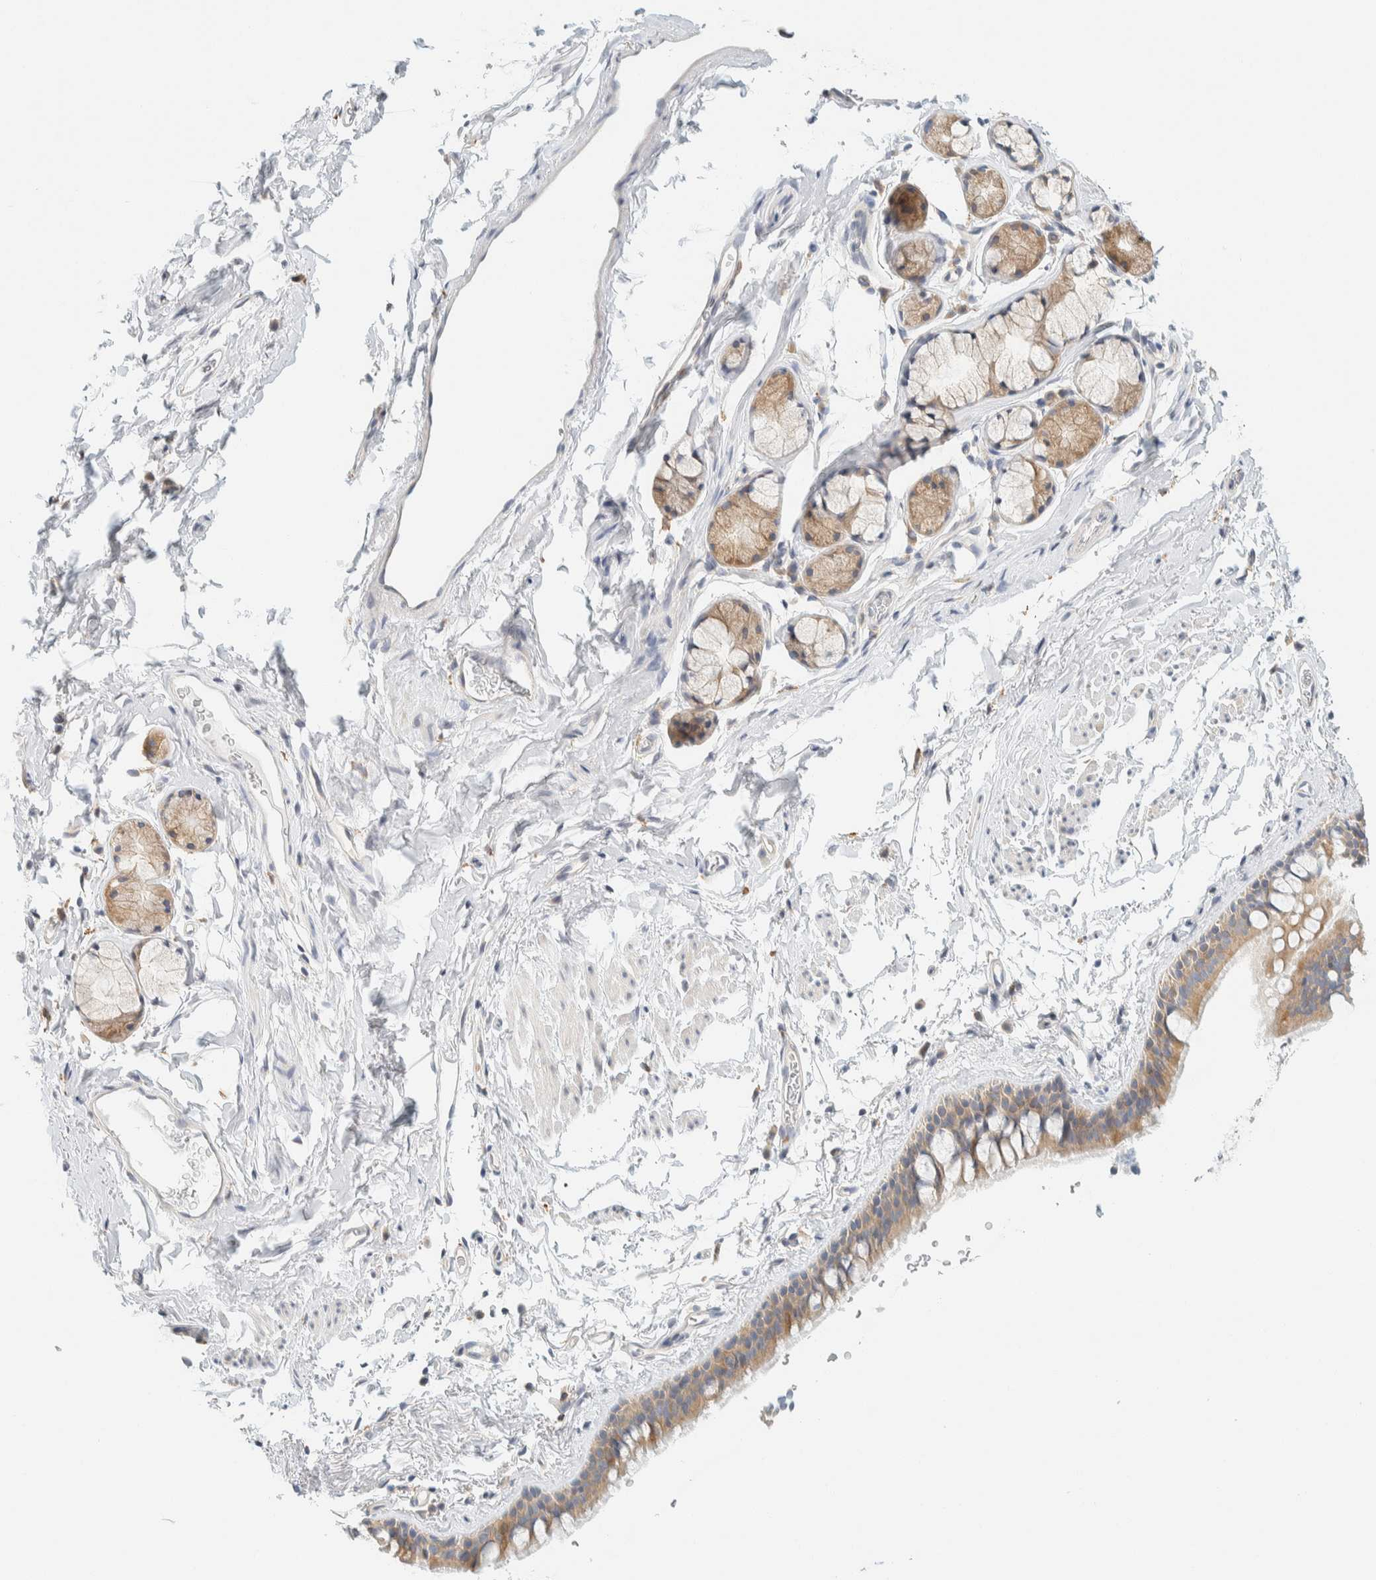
{"staining": {"intensity": "moderate", "quantity": ">75%", "location": "cytoplasmic/membranous"}, "tissue": "bronchus", "cell_type": "Respiratory epithelial cells", "image_type": "normal", "snomed": [{"axis": "morphology", "description": "Normal tissue, NOS"}, {"axis": "topography", "description": "Cartilage tissue"}, {"axis": "topography", "description": "Bronchus"}, {"axis": "topography", "description": "Lung"}], "caption": "The photomicrograph exhibits staining of normal bronchus, revealing moderate cytoplasmic/membranous protein positivity (brown color) within respiratory epithelial cells.", "gene": "AARSD1", "patient": {"sex": "male", "age": 64}}